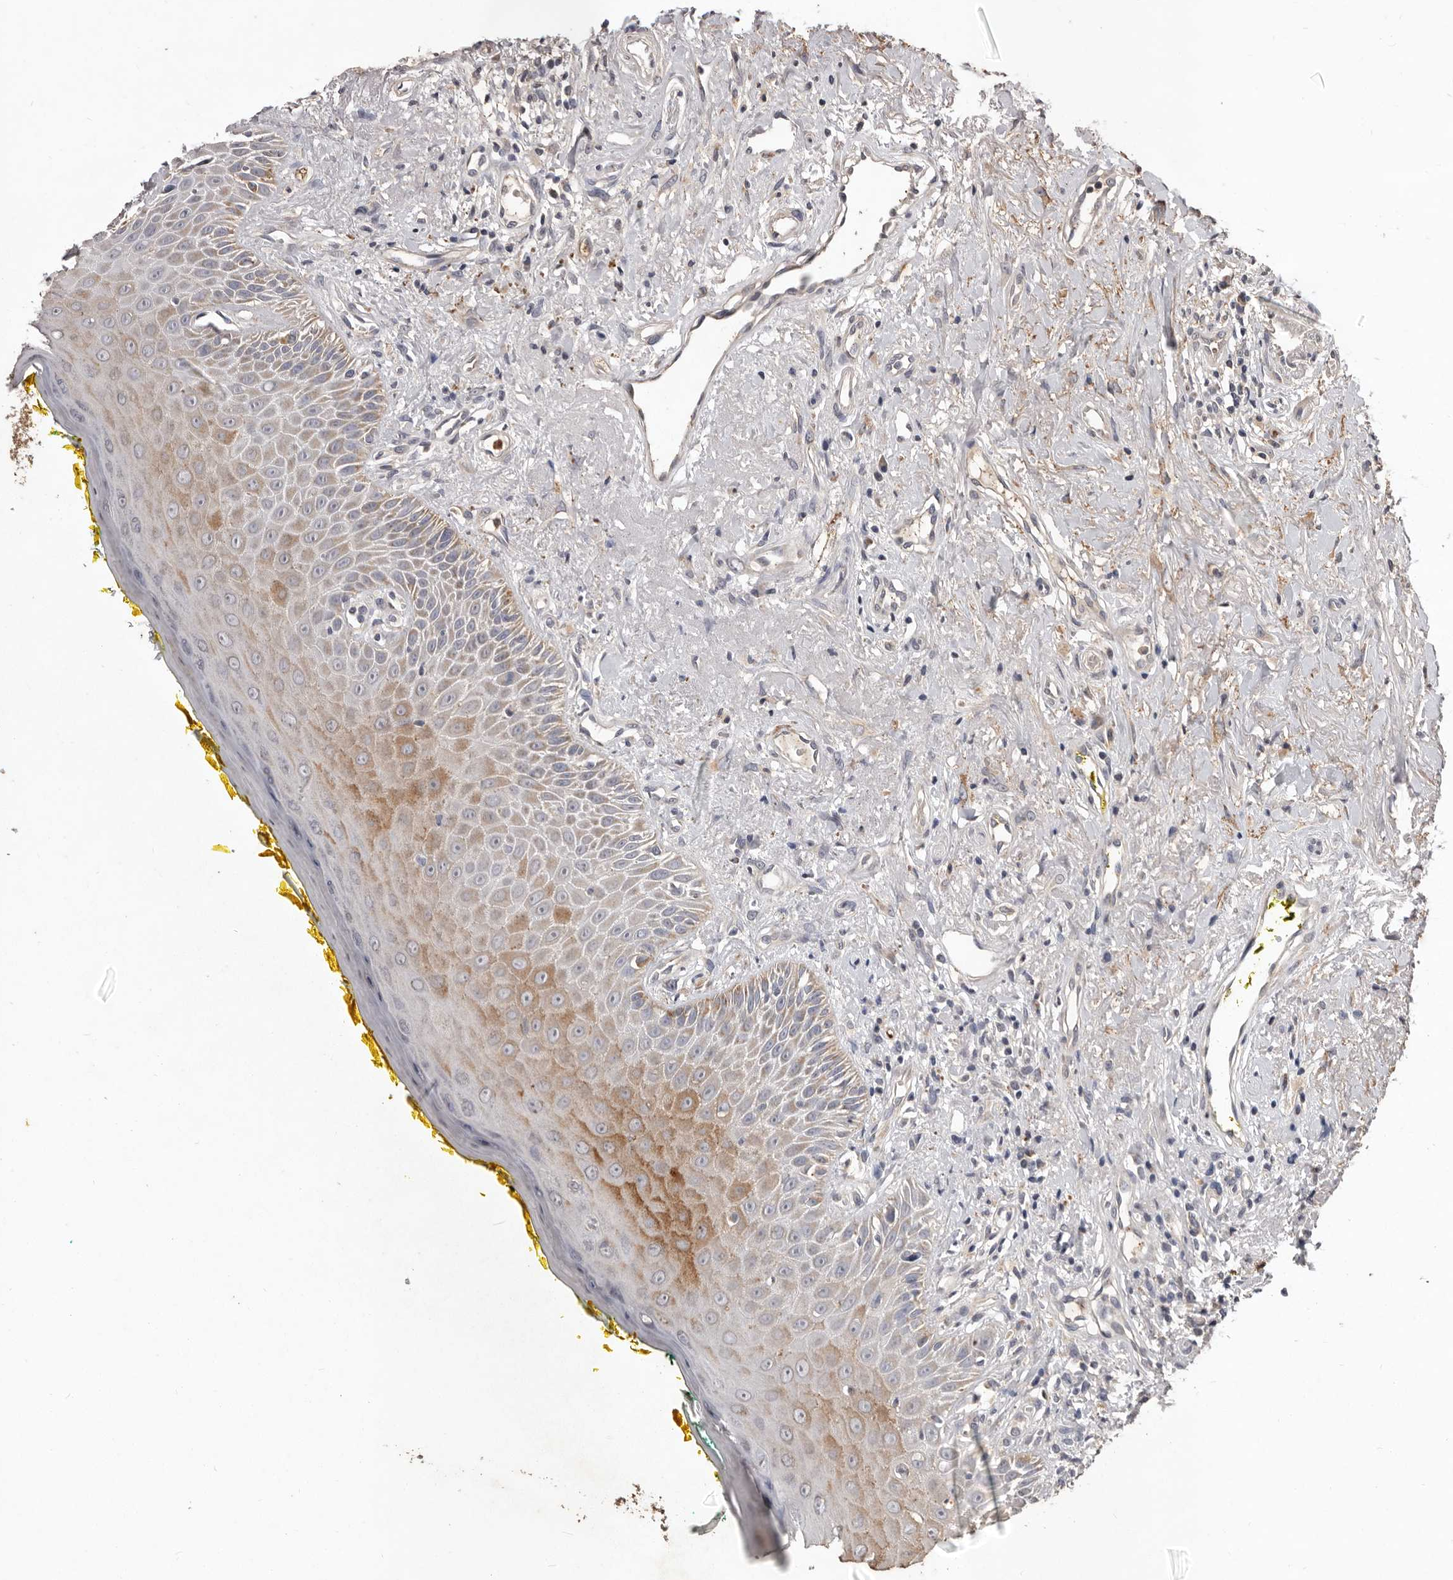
{"staining": {"intensity": "moderate", "quantity": "<25%", "location": "cytoplasmic/membranous"}, "tissue": "oral mucosa", "cell_type": "Squamous epithelial cells", "image_type": "normal", "snomed": [{"axis": "morphology", "description": "Normal tissue, NOS"}, {"axis": "topography", "description": "Oral tissue"}], "caption": "Immunohistochemical staining of unremarkable oral mucosa reveals moderate cytoplasmic/membranous protein positivity in approximately <25% of squamous epithelial cells.", "gene": "CXCL14", "patient": {"sex": "female", "age": 70}}